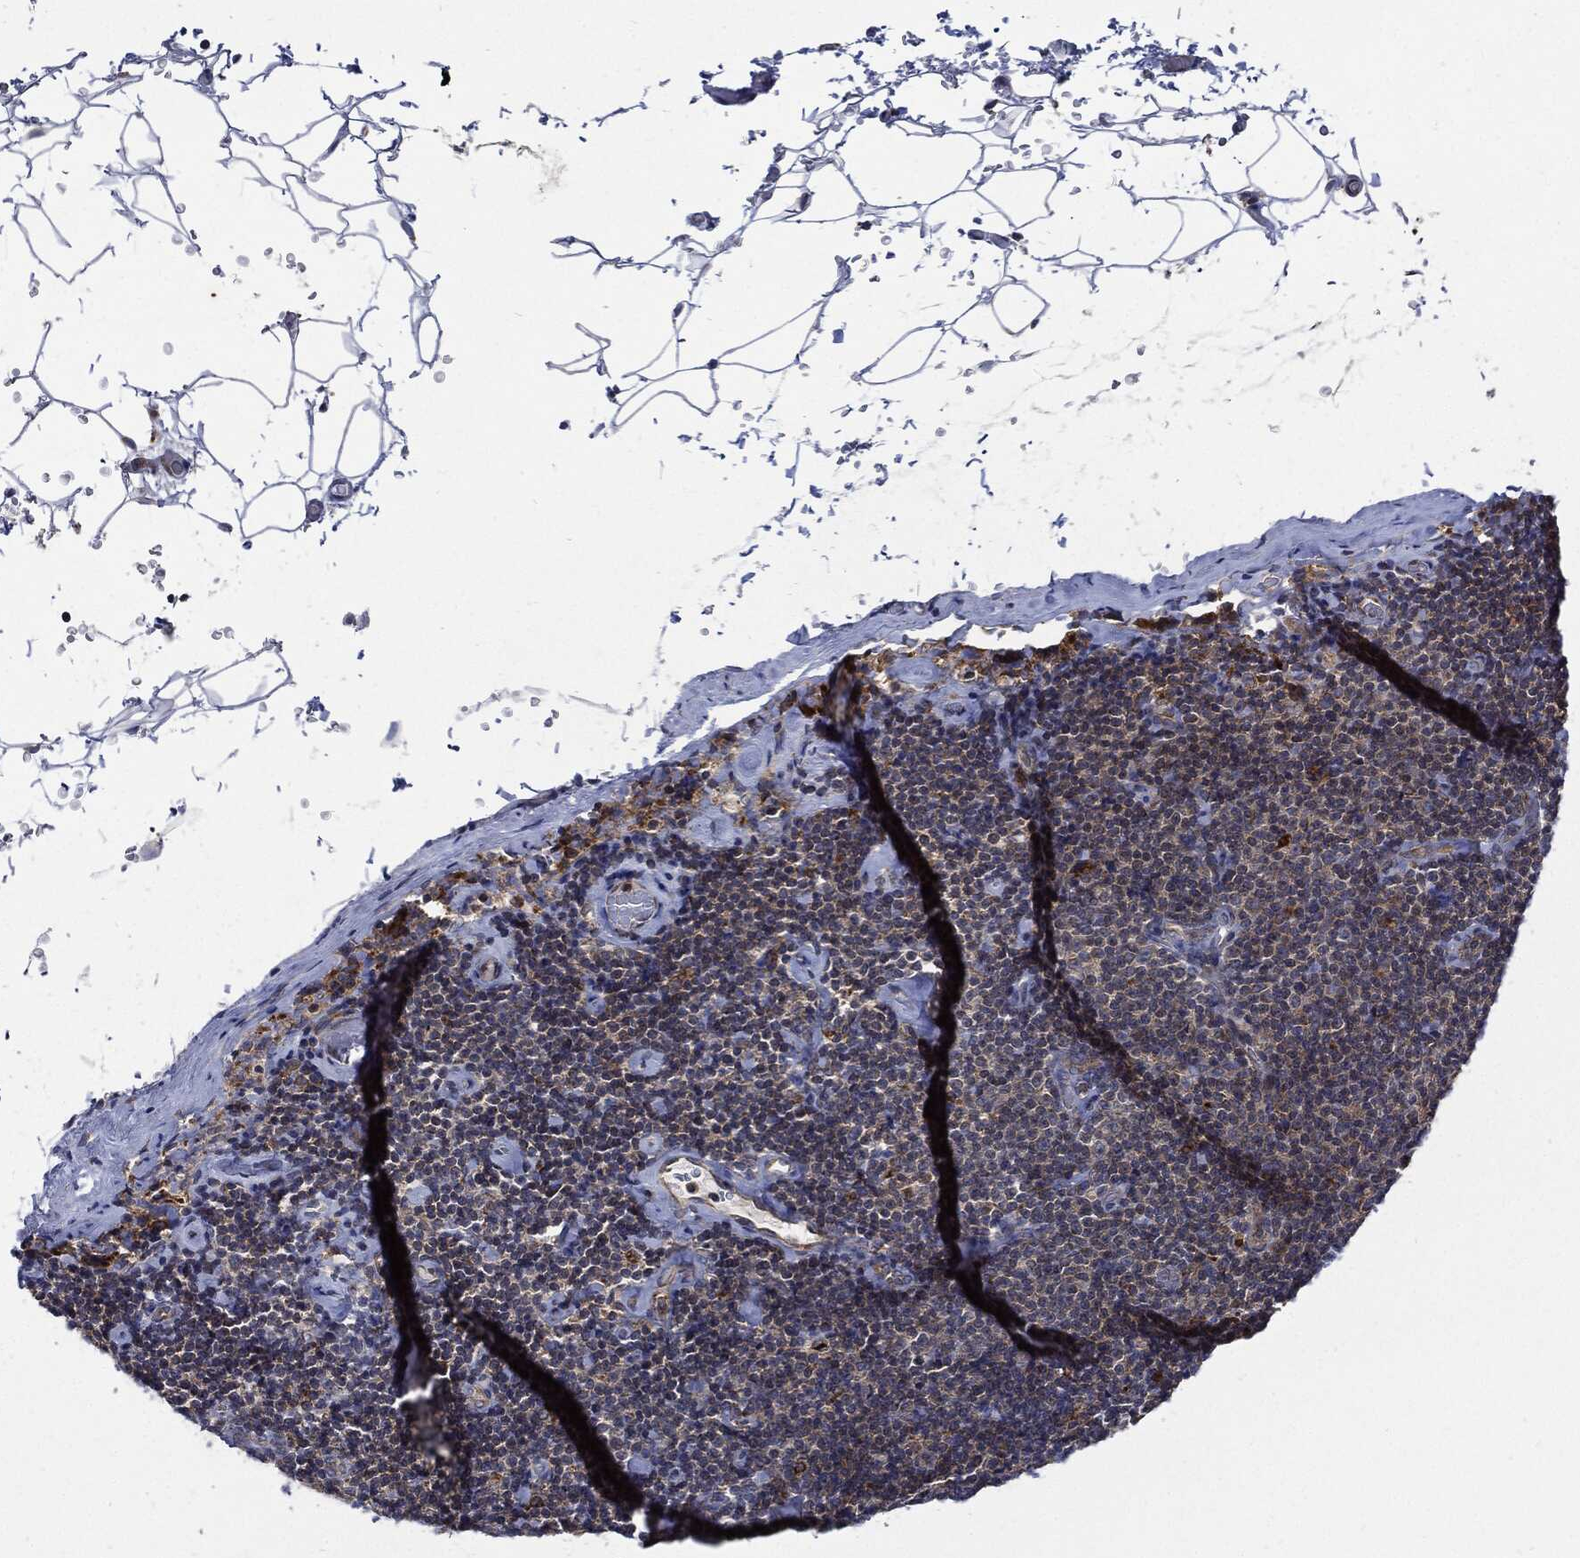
{"staining": {"intensity": "weak", "quantity": "25%-75%", "location": "cytoplasmic/membranous"}, "tissue": "lymphoma", "cell_type": "Tumor cells", "image_type": "cancer", "snomed": [{"axis": "morphology", "description": "Malignant lymphoma, non-Hodgkin's type, Low grade"}, {"axis": "topography", "description": "Lymph node"}], "caption": "A brown stain highlights weak cytoplasmic/membranous positivity of a protein in lymphoma tumor cells.", "gene": "SLC31A2", "patient": {"sex": "male", "age": 81}}